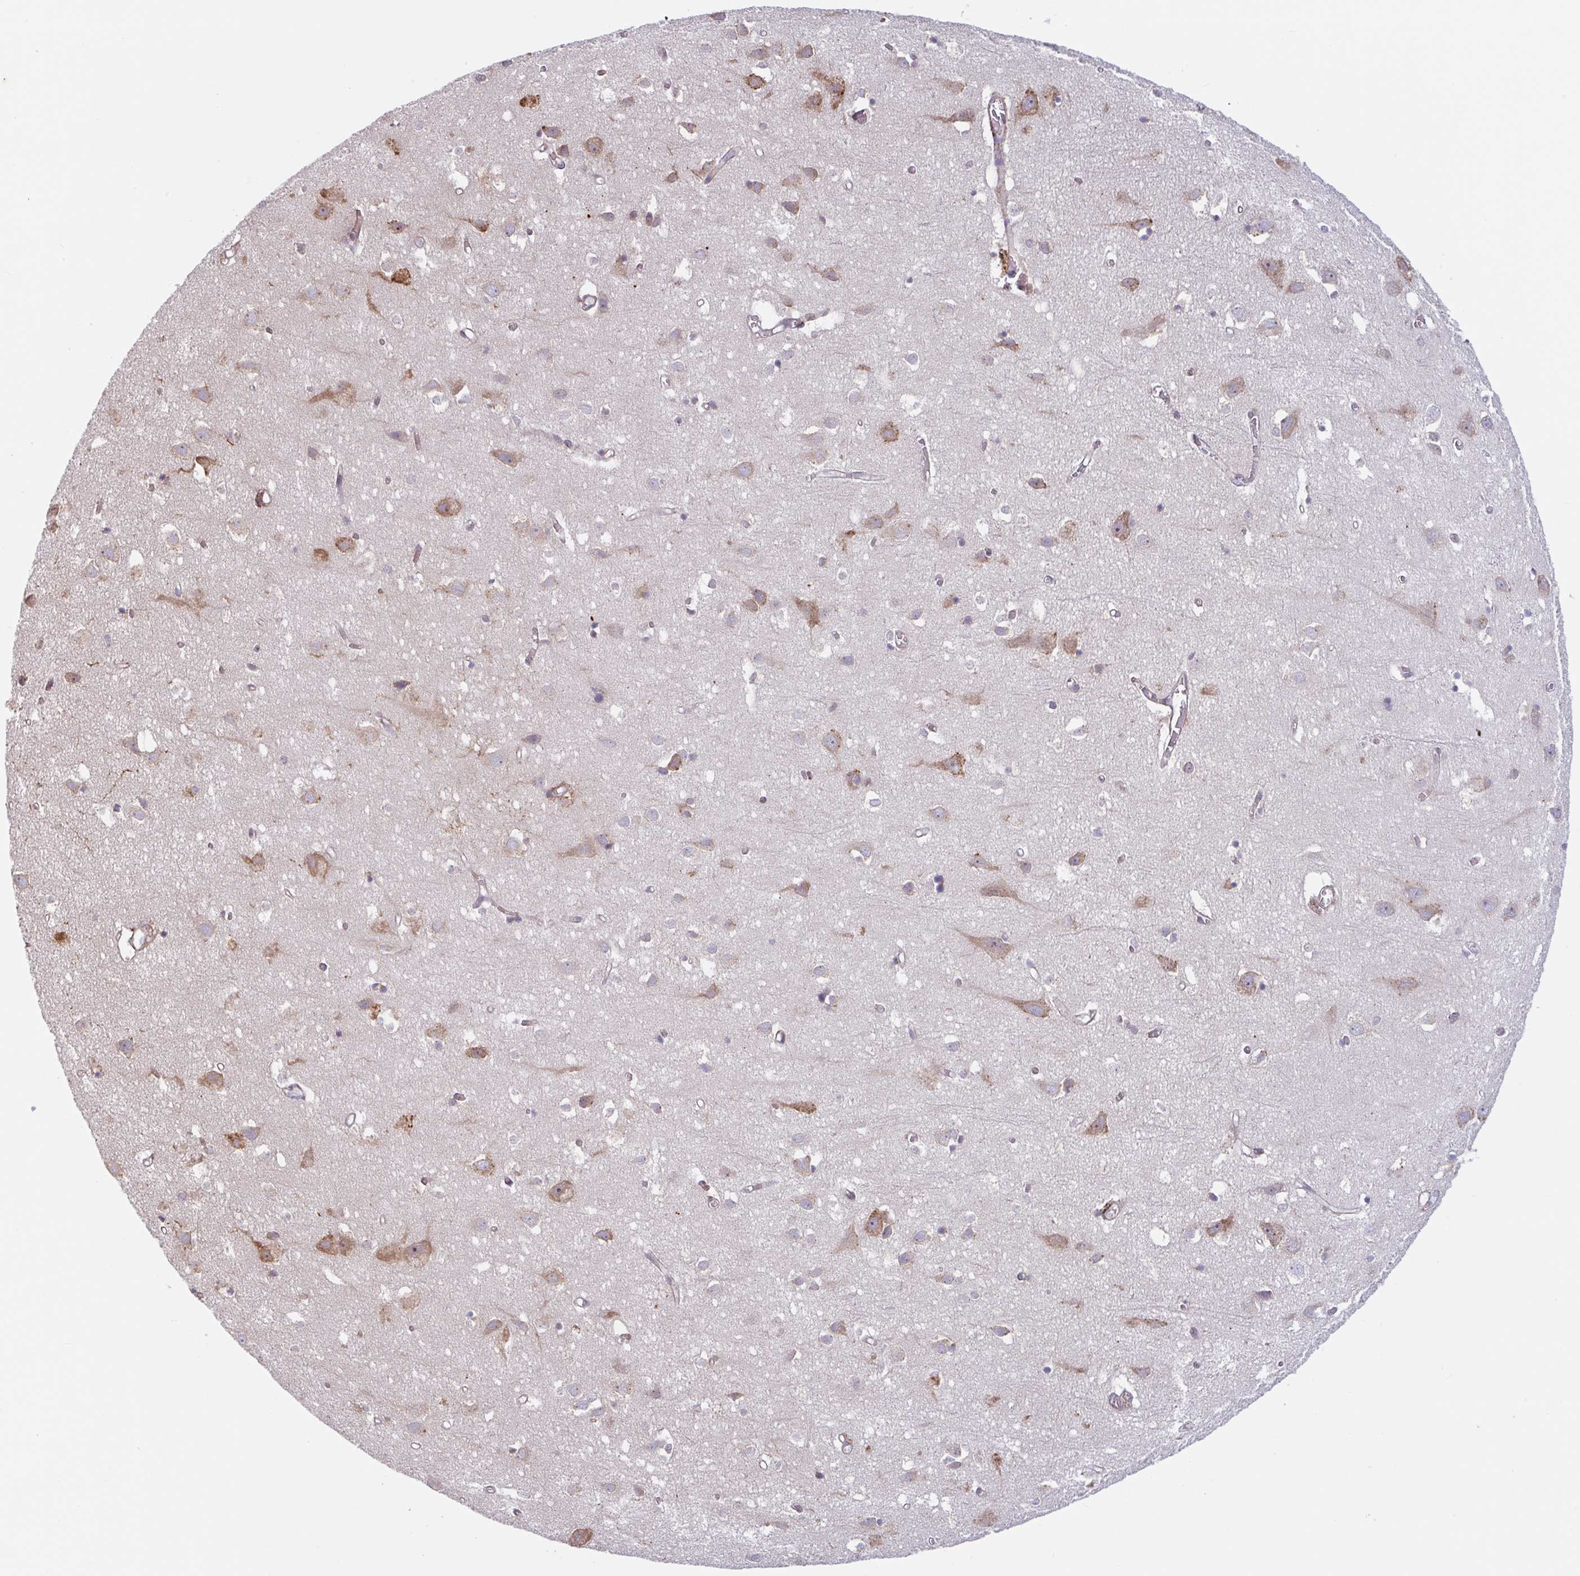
{"staining": {"intensity": "weak", "quantity": ">75%", "location": "cytoplasmic/membranous"}, "tissue": "cerebral cortex", "cell_type": "Endothelial cells", "image_type": "normal", "snomed": [{"axis": "morphology", "description": "Normal tissue, NOS"}, {"axis": "topography", "description": "Cerebral cortex"}], "caption": "A photomicrograph of cerebral cortex stained for a protein demonstrates weak cytoplasmic/membranous brown staining in endothelial cells. The protein is stained brown, and the nuclei are stained in blue (DAB IHC with brightfield microscopy, high magnification).", "gene": "RIT1", "patient": {"sex": "male", "age": 70}}